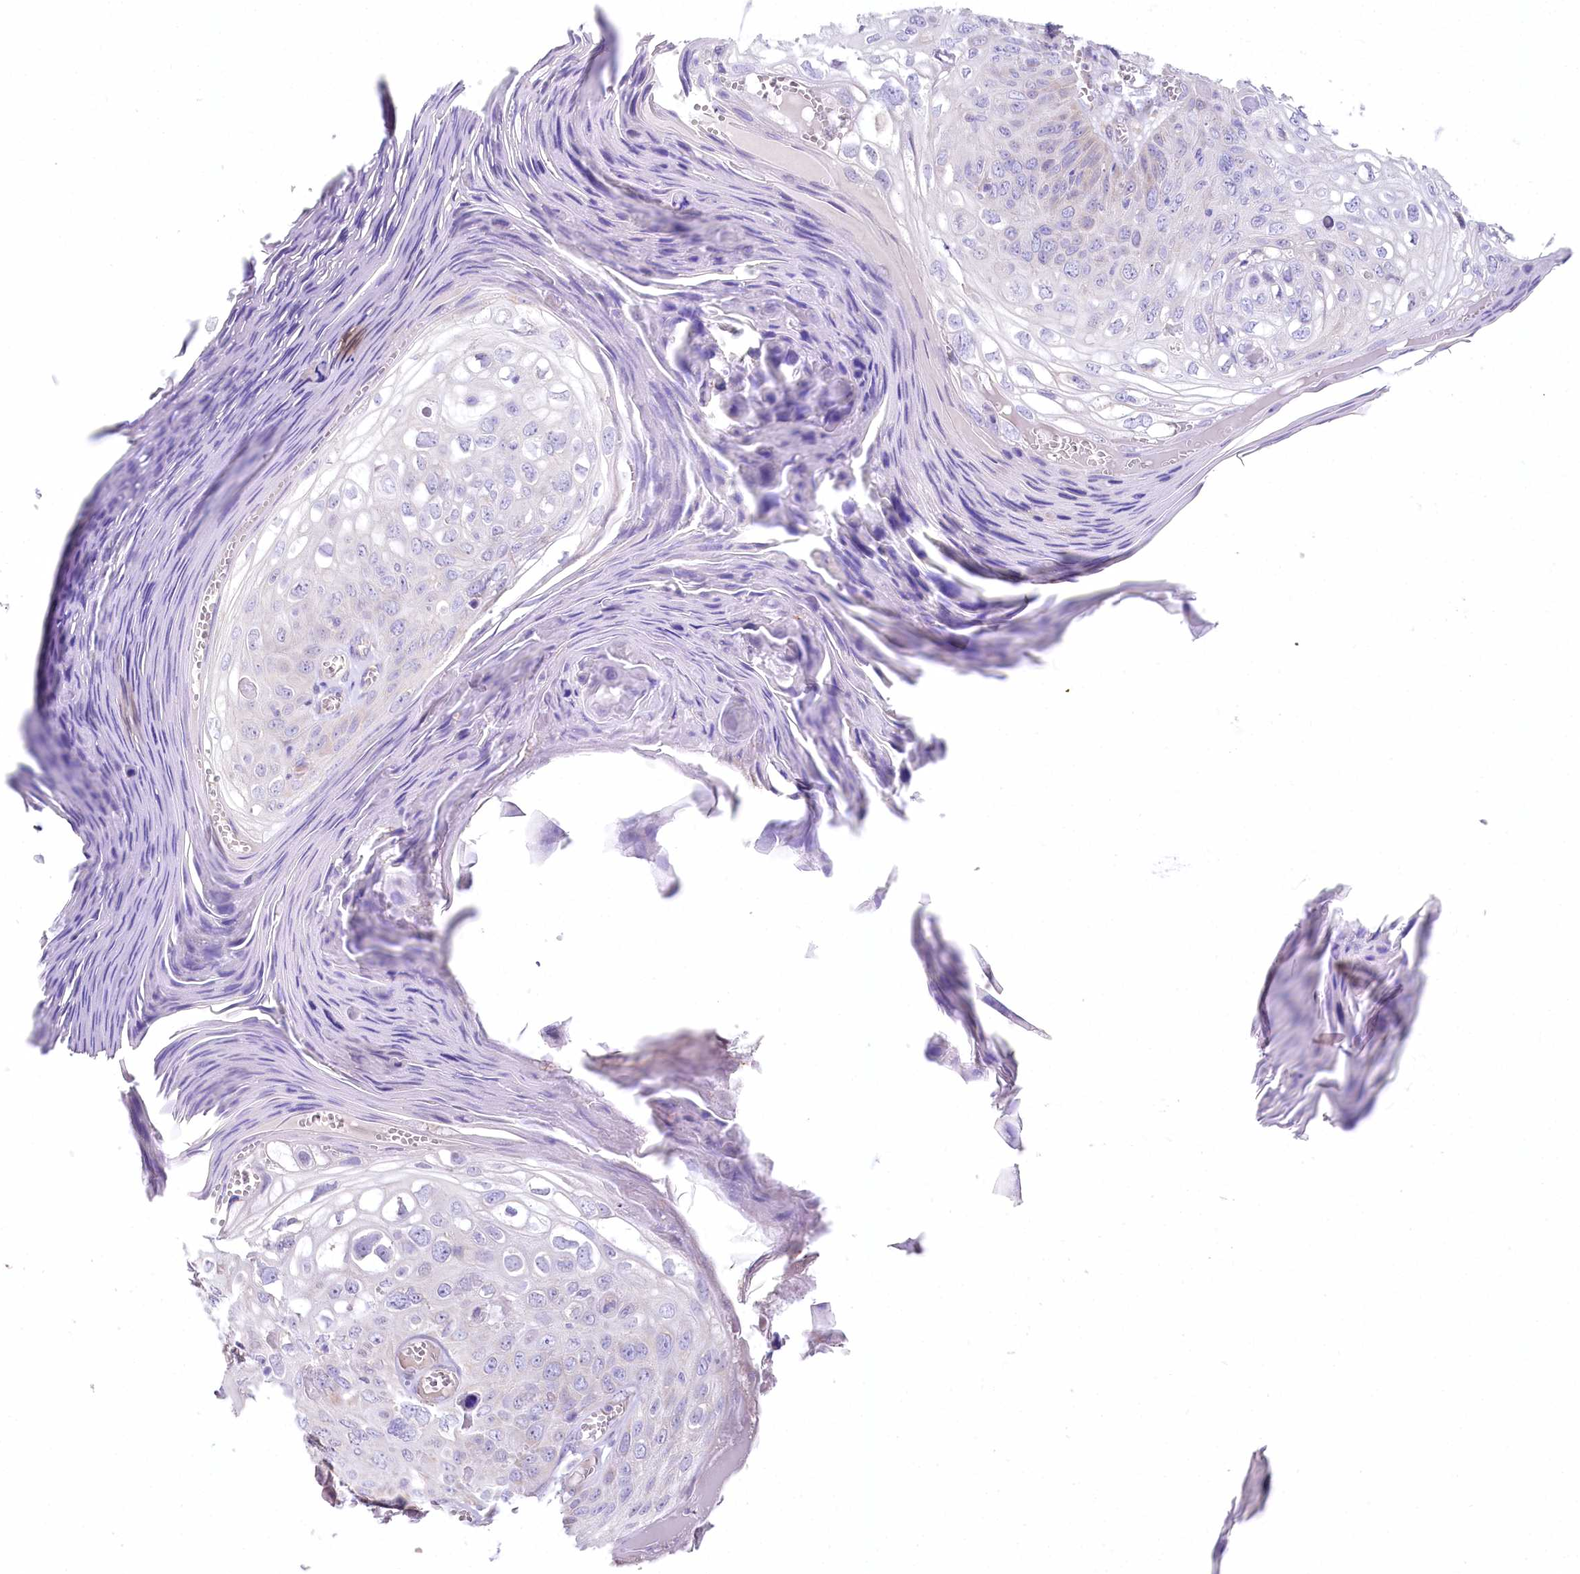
{"staining": {"intensity": "negative", "quantity": "none", "location": "none"}, "tissue": "skin cancer", "cell_type": "Tumor cells", "image_type": "cancer", "snomed": [{"axis": "morphology", "description": "Squamous cell carcinoma, NOS"}, {"axis": "topography", "description": "Skin"}], "caption": "An immunohistochemistry (IHC) micrograph of skin cancer is shown. There is no staining in tumor cells of skin cancer.", "gene": "MYOZ1", "patient": {"sex": "female", "age": 90}}